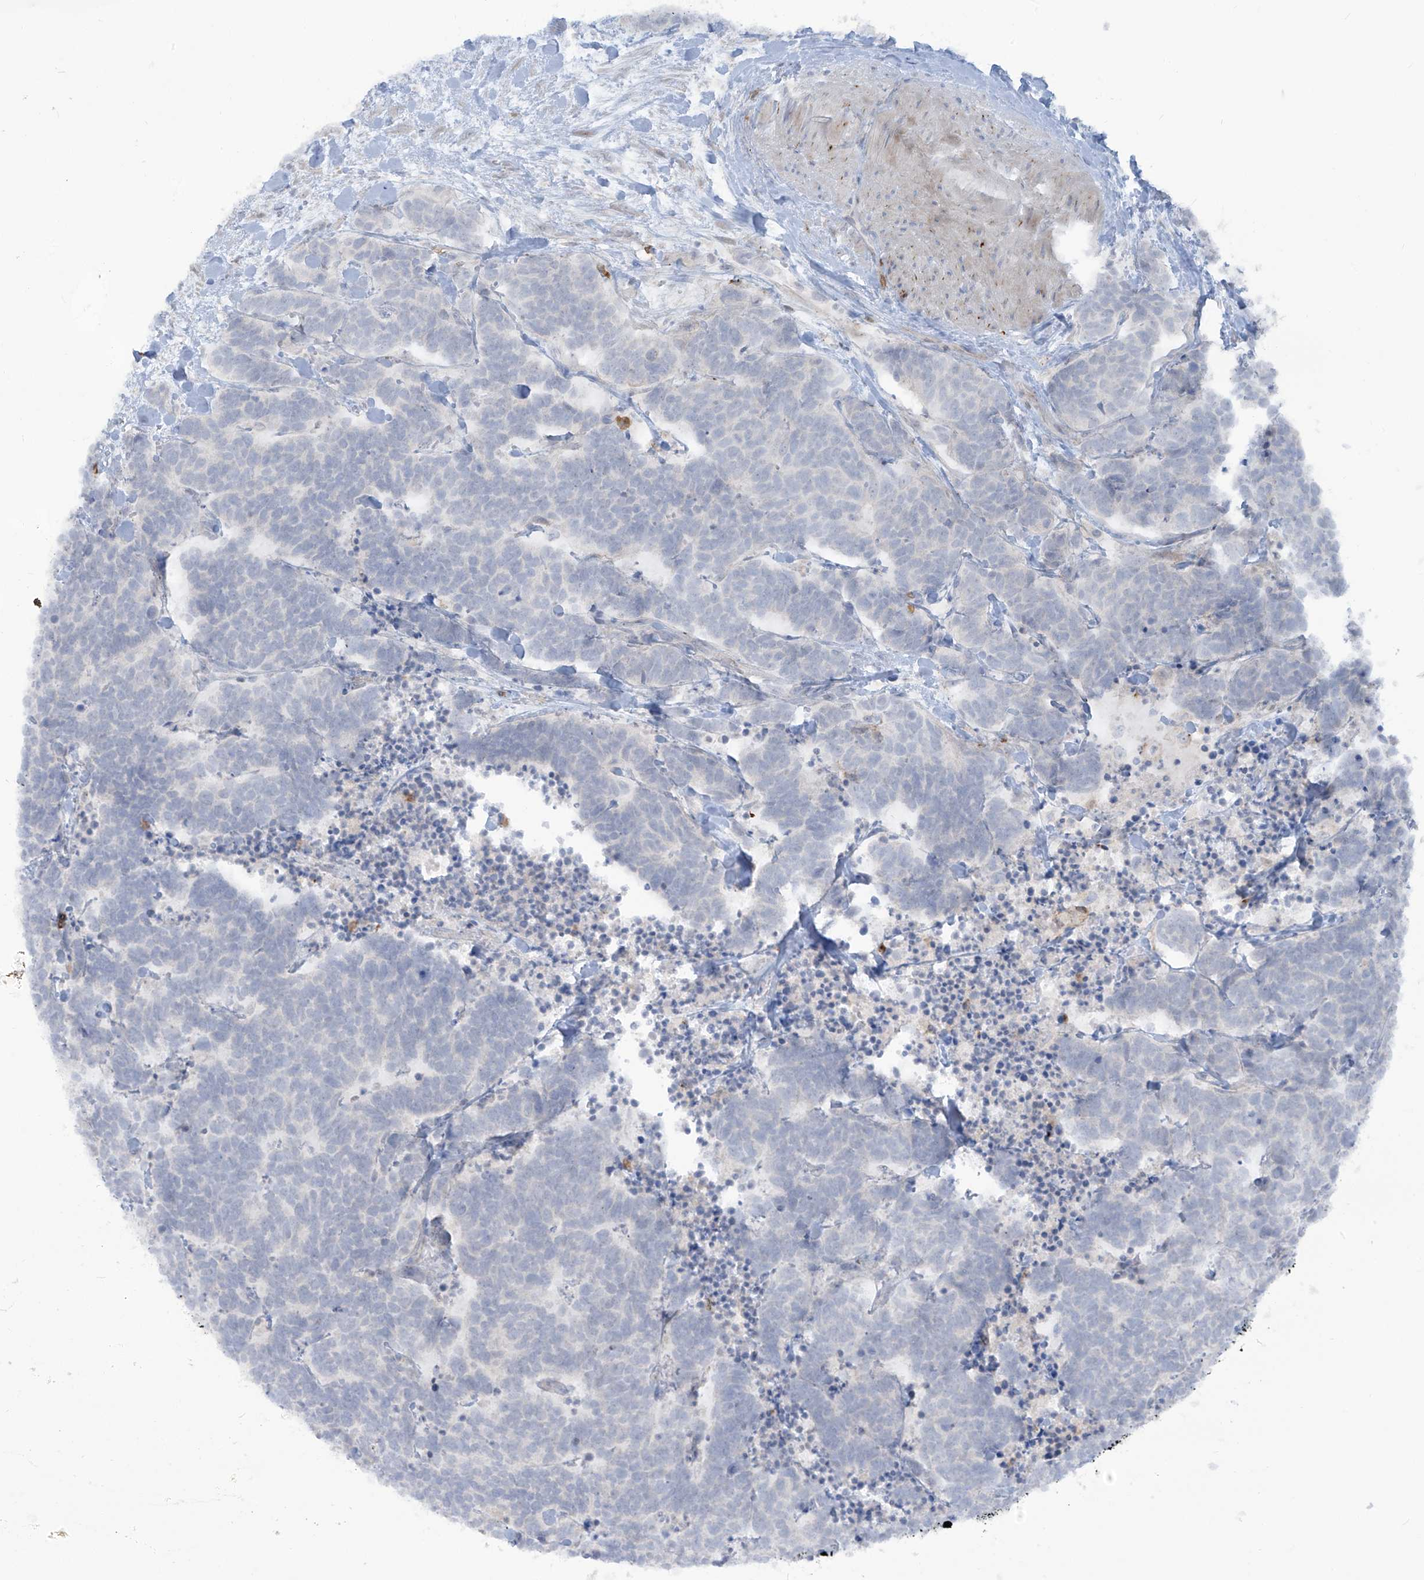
{"staining": {"intensity": "negative", "quantity": "none", "location": "none"}, "tissue": "carcinoid", "cell_type": "Tumor cells", "image_type": "cancer", "snomed": [{"axis": "morphology", "description": "Carcinoma, NOS"}, {"axis": "morphology", "description": "Carcinoid, malignant, NOS"}, {"axis": "topography", "description": "Urinary bladder"}], "caption": "DAB immunohistochemical staining of carcinoid demonstrates no significant staining in tumor cells.", "gene": "NOTO", "patient": {"sex": "male", "age": 57}}